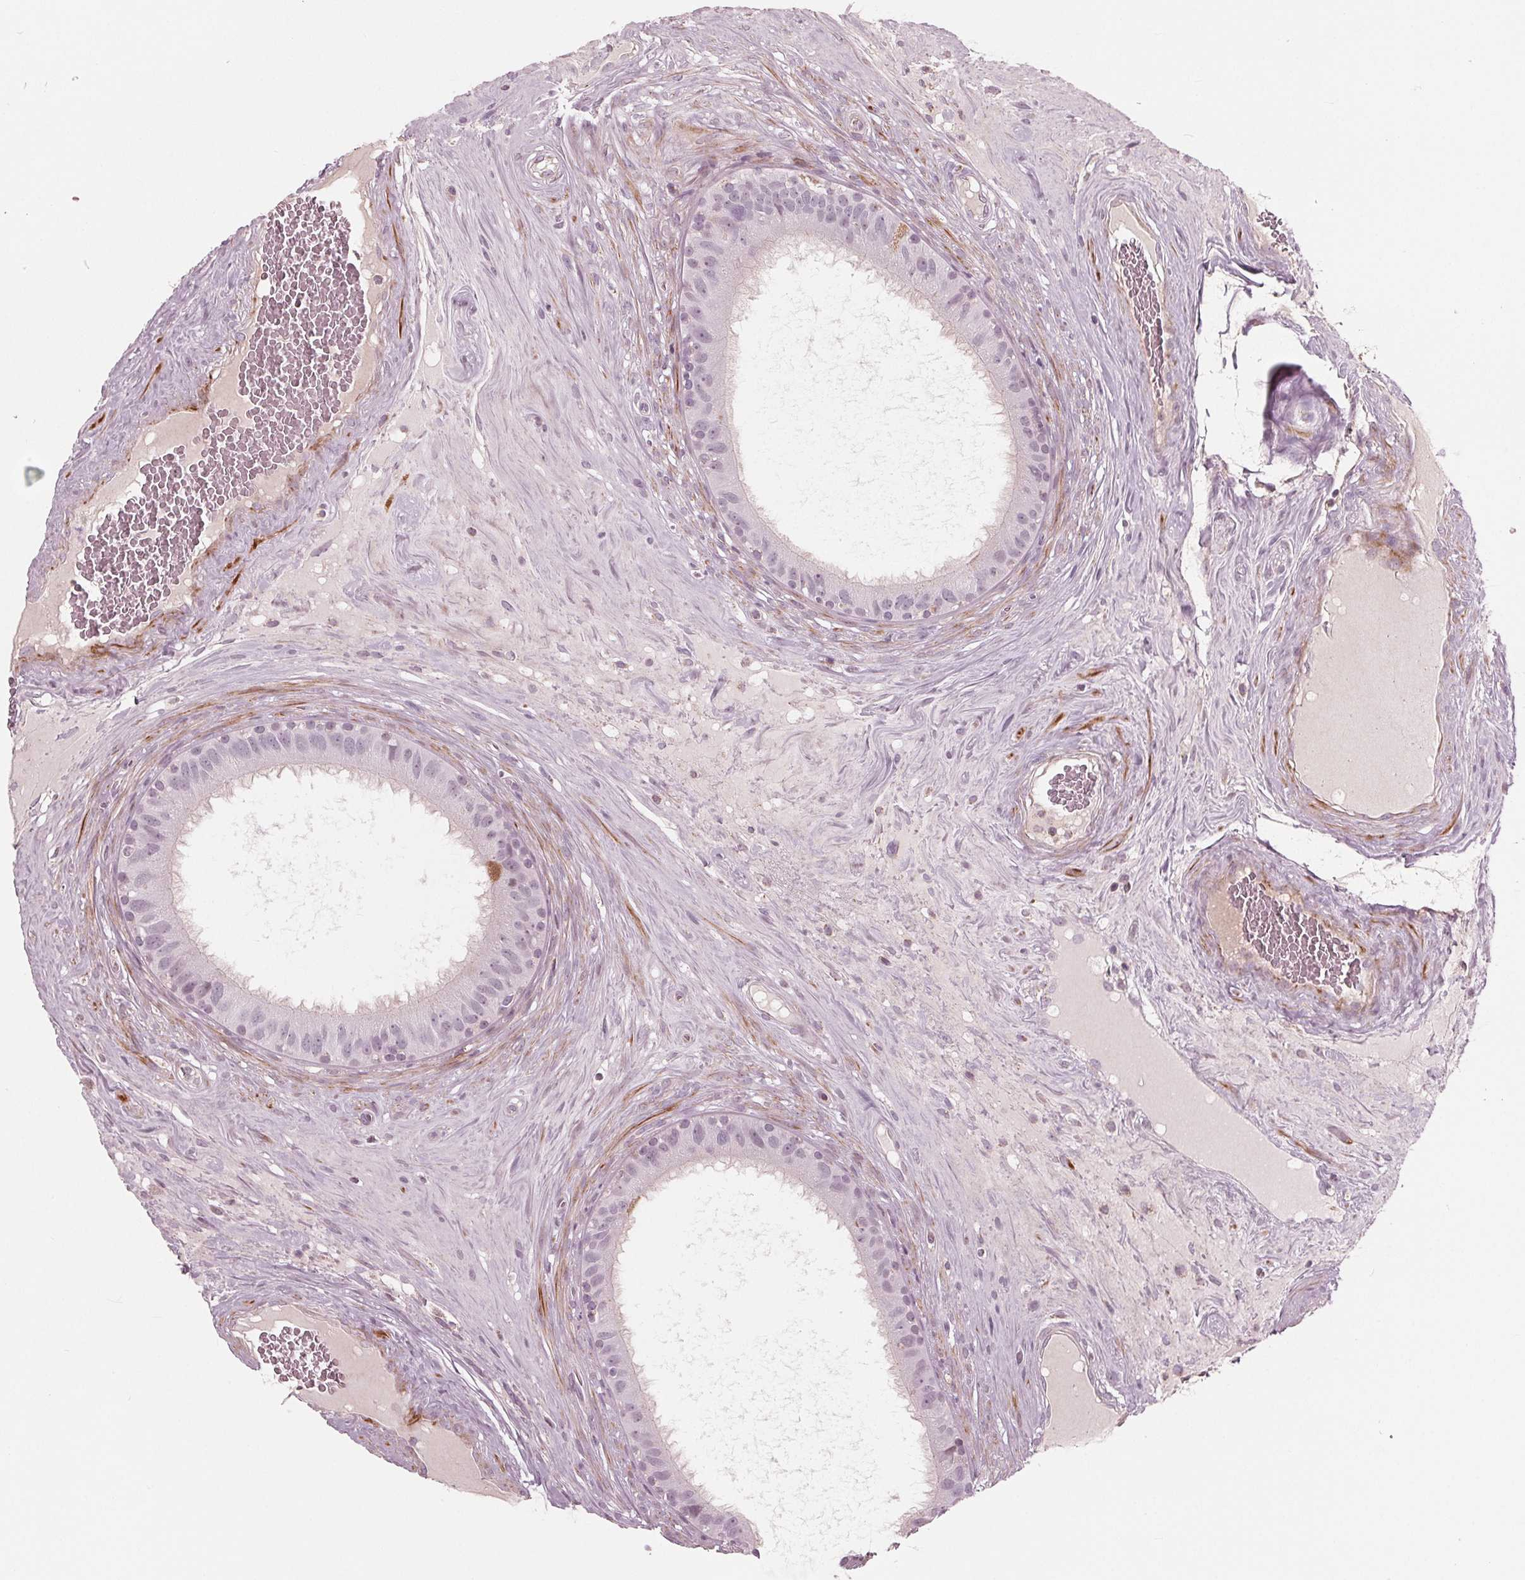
{"staining": {"intensity": "negative", "quantity": "none", "location": "none"}, "tissue": "epididymis", "cell_type": "Glandular cells", "image_type": "normal", "snomed": [{"axis": "morphology", "description": "Normal tissue, NOS"}, {"axis": "topography", "description": "Epididymis"}], "caption": "This is an IHC image of unremarkable human epididymis. There is no expression in glandular cells.", "gene": "DCAF4L2", "patient": {"sex": "male", "age": 59}}